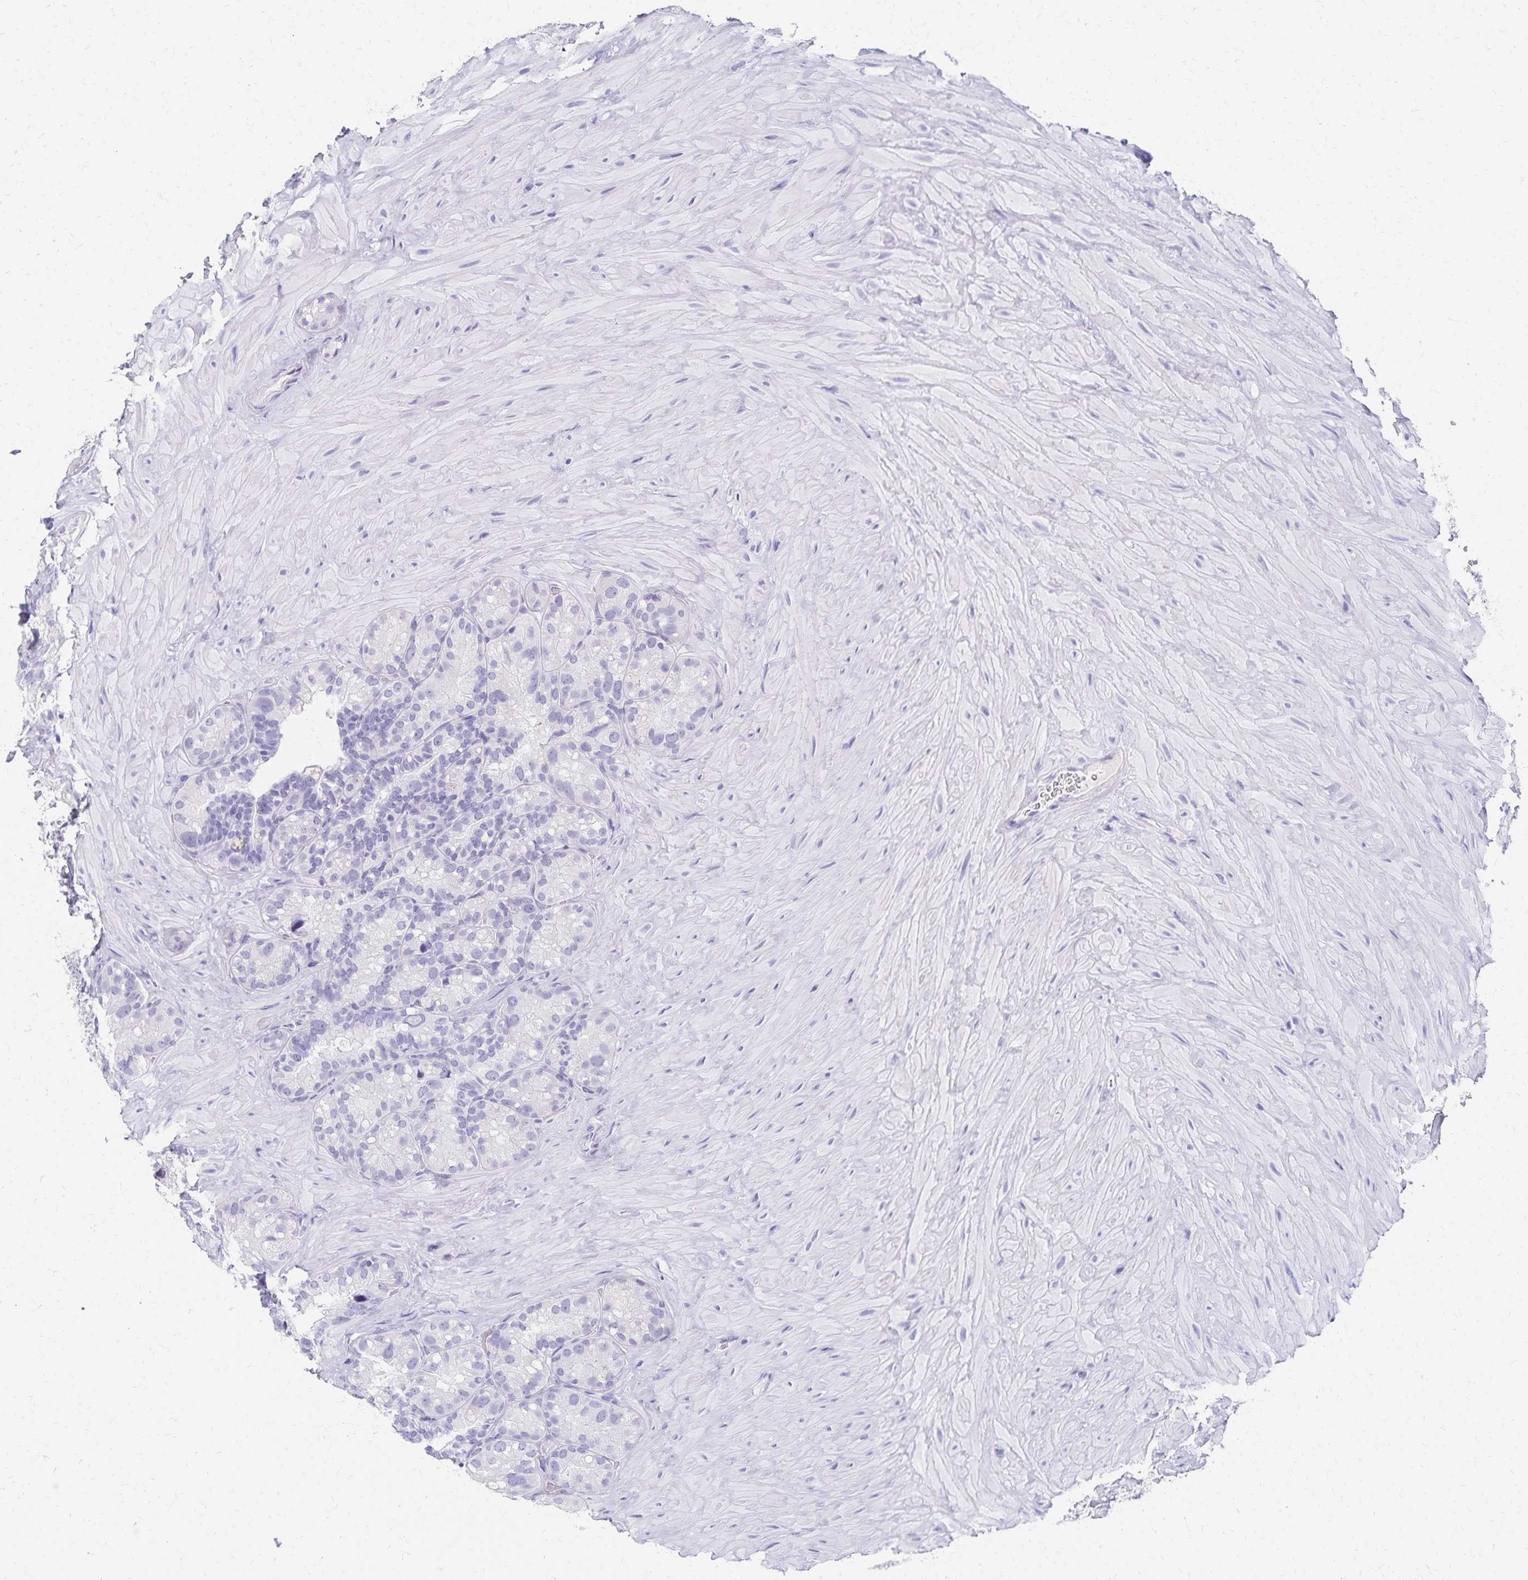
{"staining": {"intensity": "negative", "quantity": "none", "location": "none"}, "tissue": "seminal vesicle", "cell_type": "Glandular cells", "image_type": "normal", "snomed": [{"axis": "morphology", "description": "Normal tissue, NOS"}, {"axis": "topography", "description": "Seminal veicle"}], "caption": "DAB immunohistochemical staining of normal seminal vesicle displays no significant staining in glandular cells.", "gene": "C2orf50", "patient": {"sex": "male", "age": 60}}